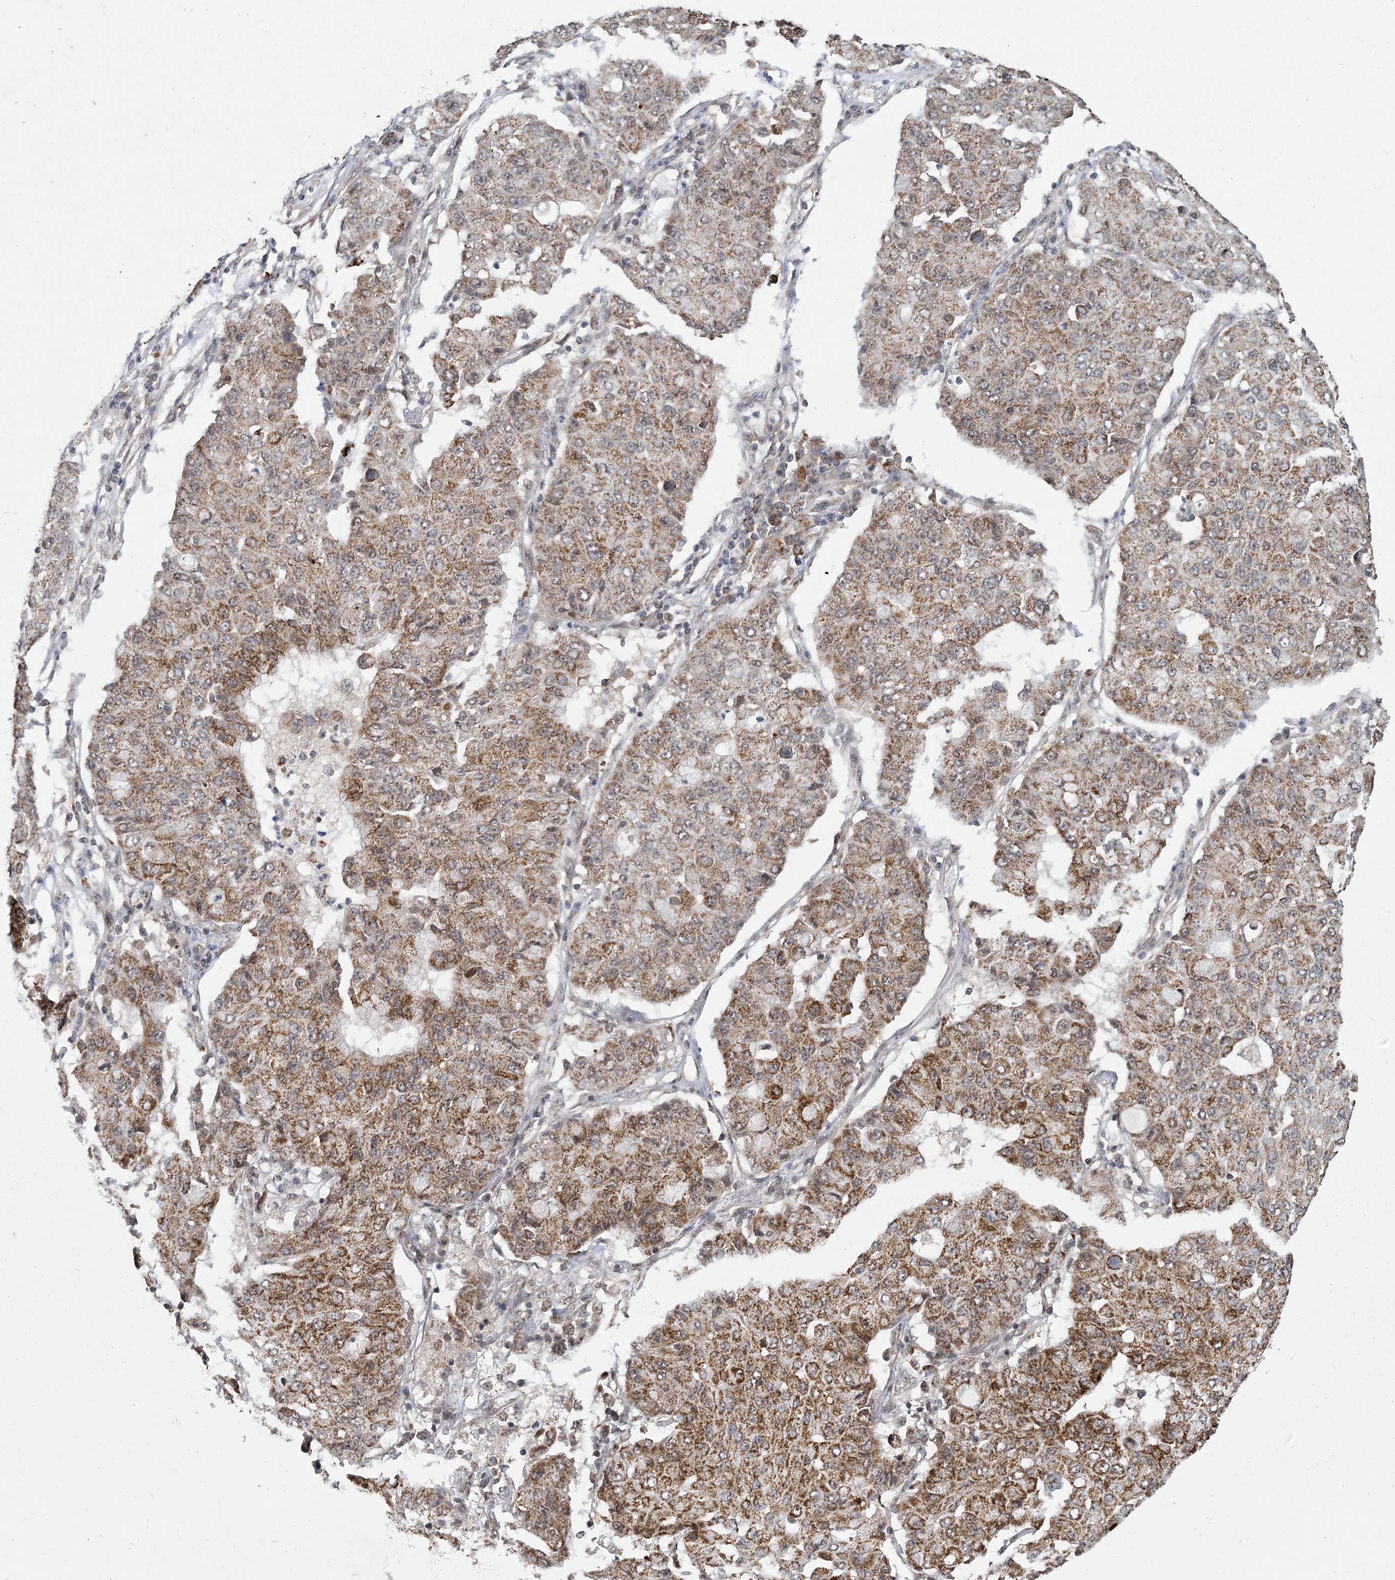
{"staining": {"intensity": "moderate", "quantity": ">75%", "location": "cytoplasmic/membranous"}, "tissue": "lung cancer", "cell_type": "Tumor cells", "image_type": "cancer", "snomed": [{"axis": "morphology", "description": "Squamous cell carcinoma, NOS"}, {"axis": "topography", "description": "Lung"}], "caption": "Immunohistochemical staining of human lung squamous cell carcinoma shows medium levels of moderate cytoplasmic/membranous protein expression in about >75% of tumor cells. Ihc stains the protein of interest in brown and the nuclei are stained blue.", "gene": "ZCCHC24", "patient": {"sex": "male", "age": 74}}